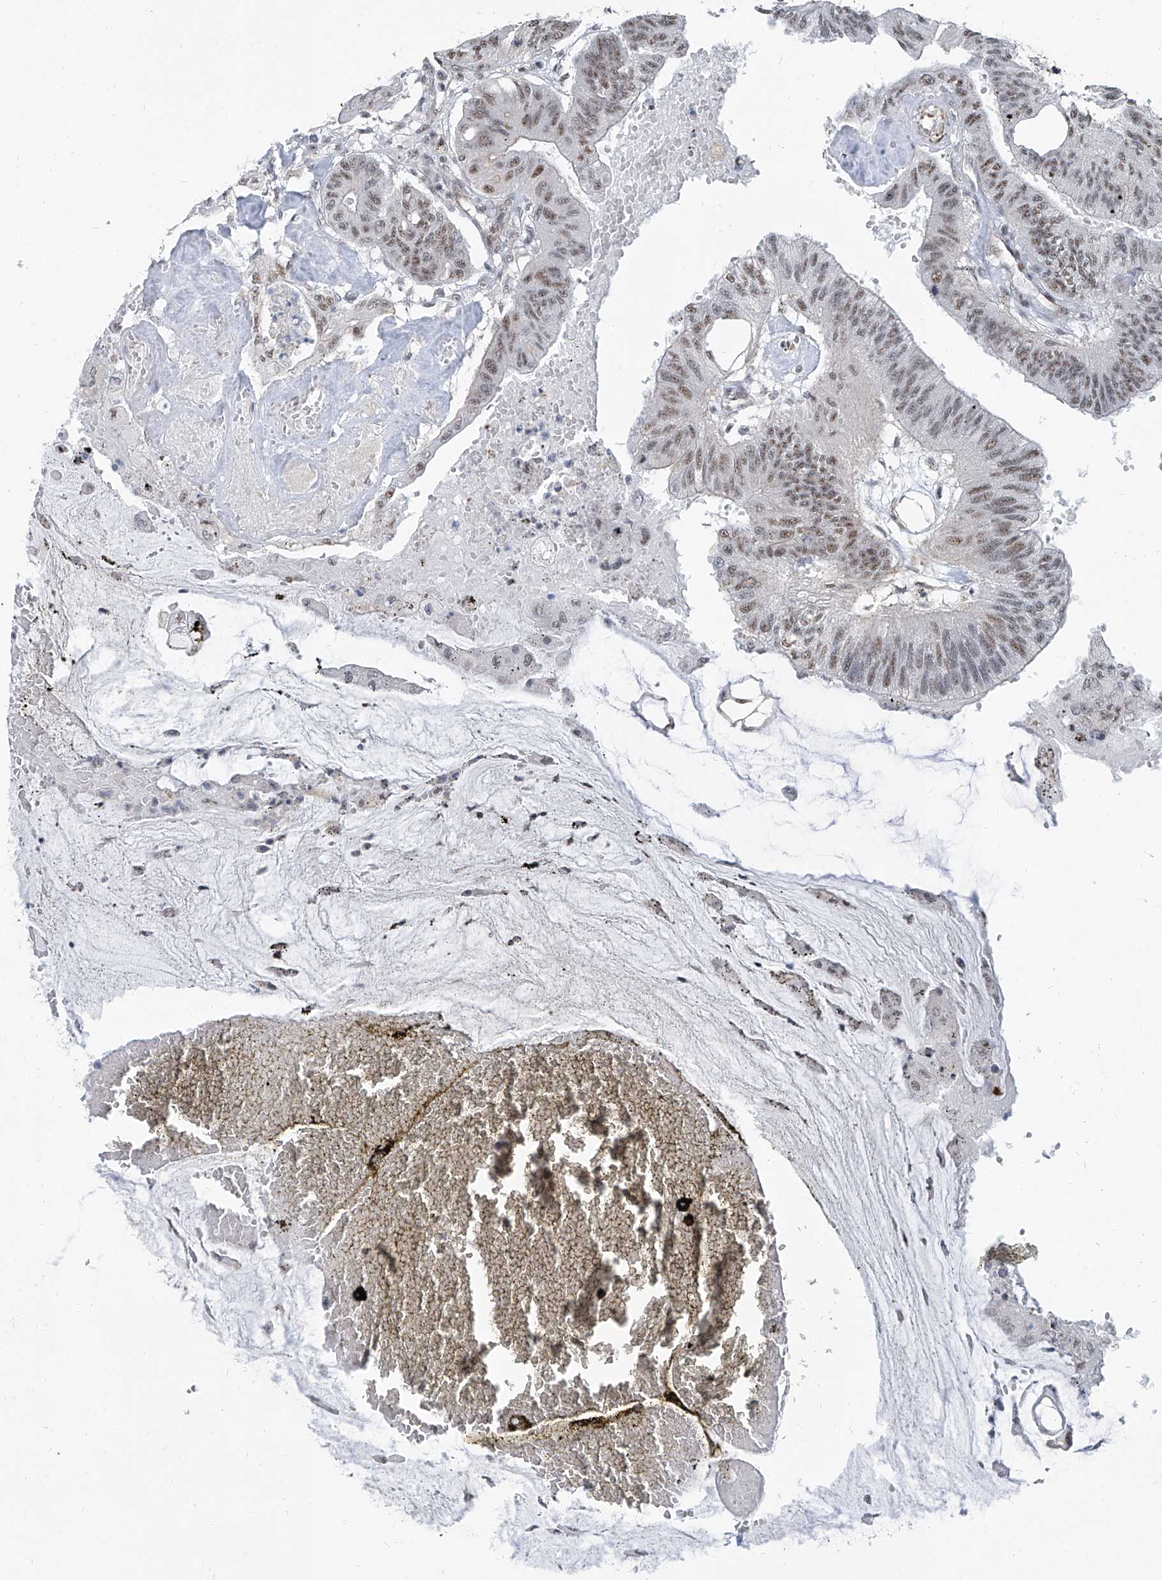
{"staining": {"intensity": "weak", "quantity": ">75%", "location": "nuclear"}, "tissue": "colorectal cancer", "cell_type": "Tumor cells", "image_type": "cancer", "snomed": [{"axis": "morphology", "description": "Adenoma, NOS"}, {"axis": "morphology", "description": "Adenocarcinoma, NOS"}, {"axis": "topography", "description": "Colon"}], "caption": "High-power microscopy captured an immunohistochemistry (IHC) histopathology image of colorectal cancer (adenocarcinoma), revealing weak nuclear expression in approximately >75% of tumor cells.", "gene": "TXLNB", "patient": {"sex": "male", "age": 79}}